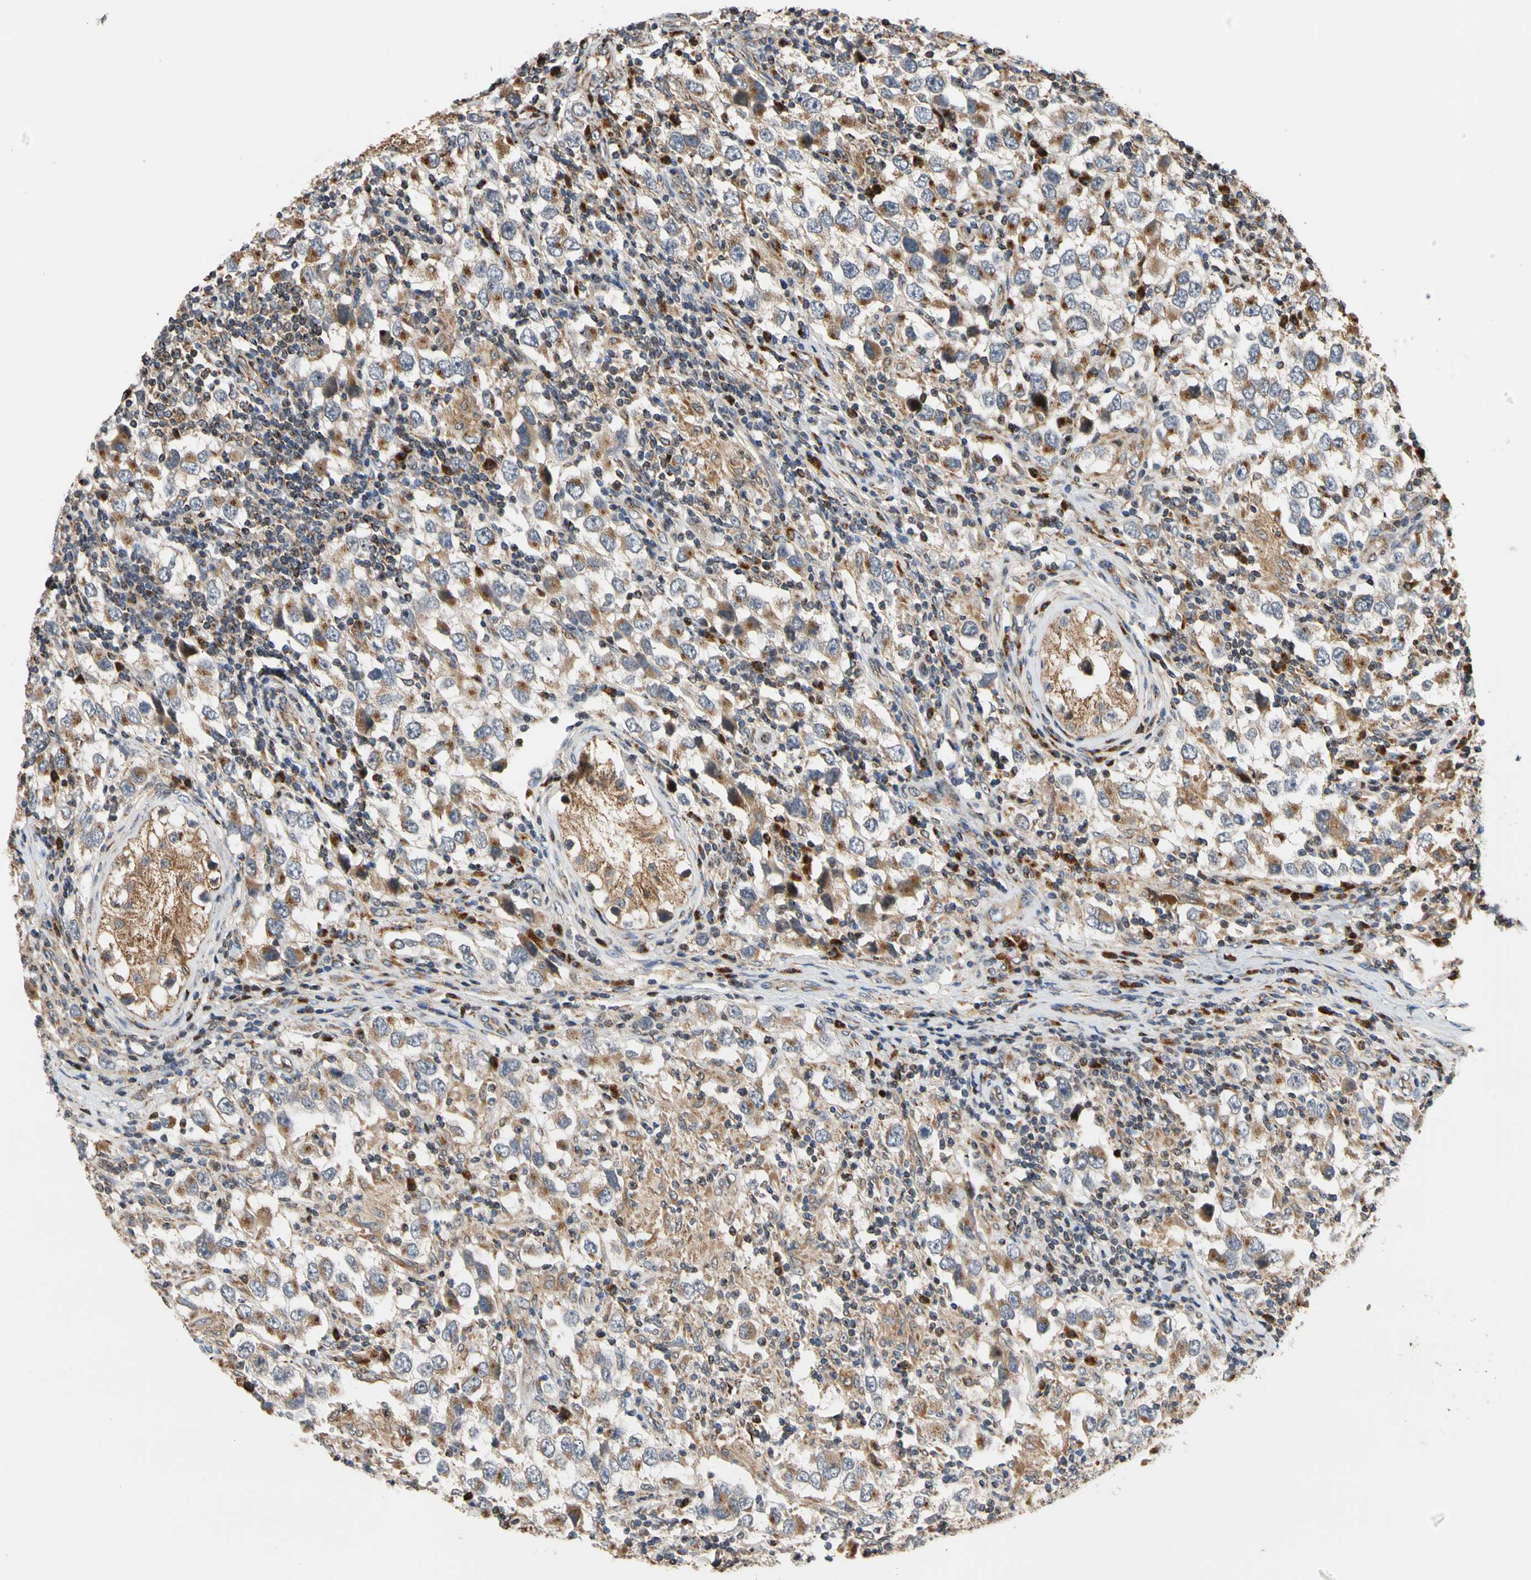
{"staining": {"intensity": "moderate", "quantity": "25%-75%", "location": "cytoplasmic/membranous"}, "tissue": "testis cancer", "cell_type": "Tumor cells", "image_type": "cancer", "snomed": [{"axis": "morphology", "description": "Carcinoma, Embryonal, NOS"}, {"axis": "topography", "description": "Testis"}], "caption": "The histopathology image displays a brown stain indicating the presence of a protein in the cytoplasmic/membranous of tumor cells in embryonal carcinoma (testis). Nuclei are stained in blue.", "gene": "IP6K2", "patient": {"sex": "male", "age": 21}}